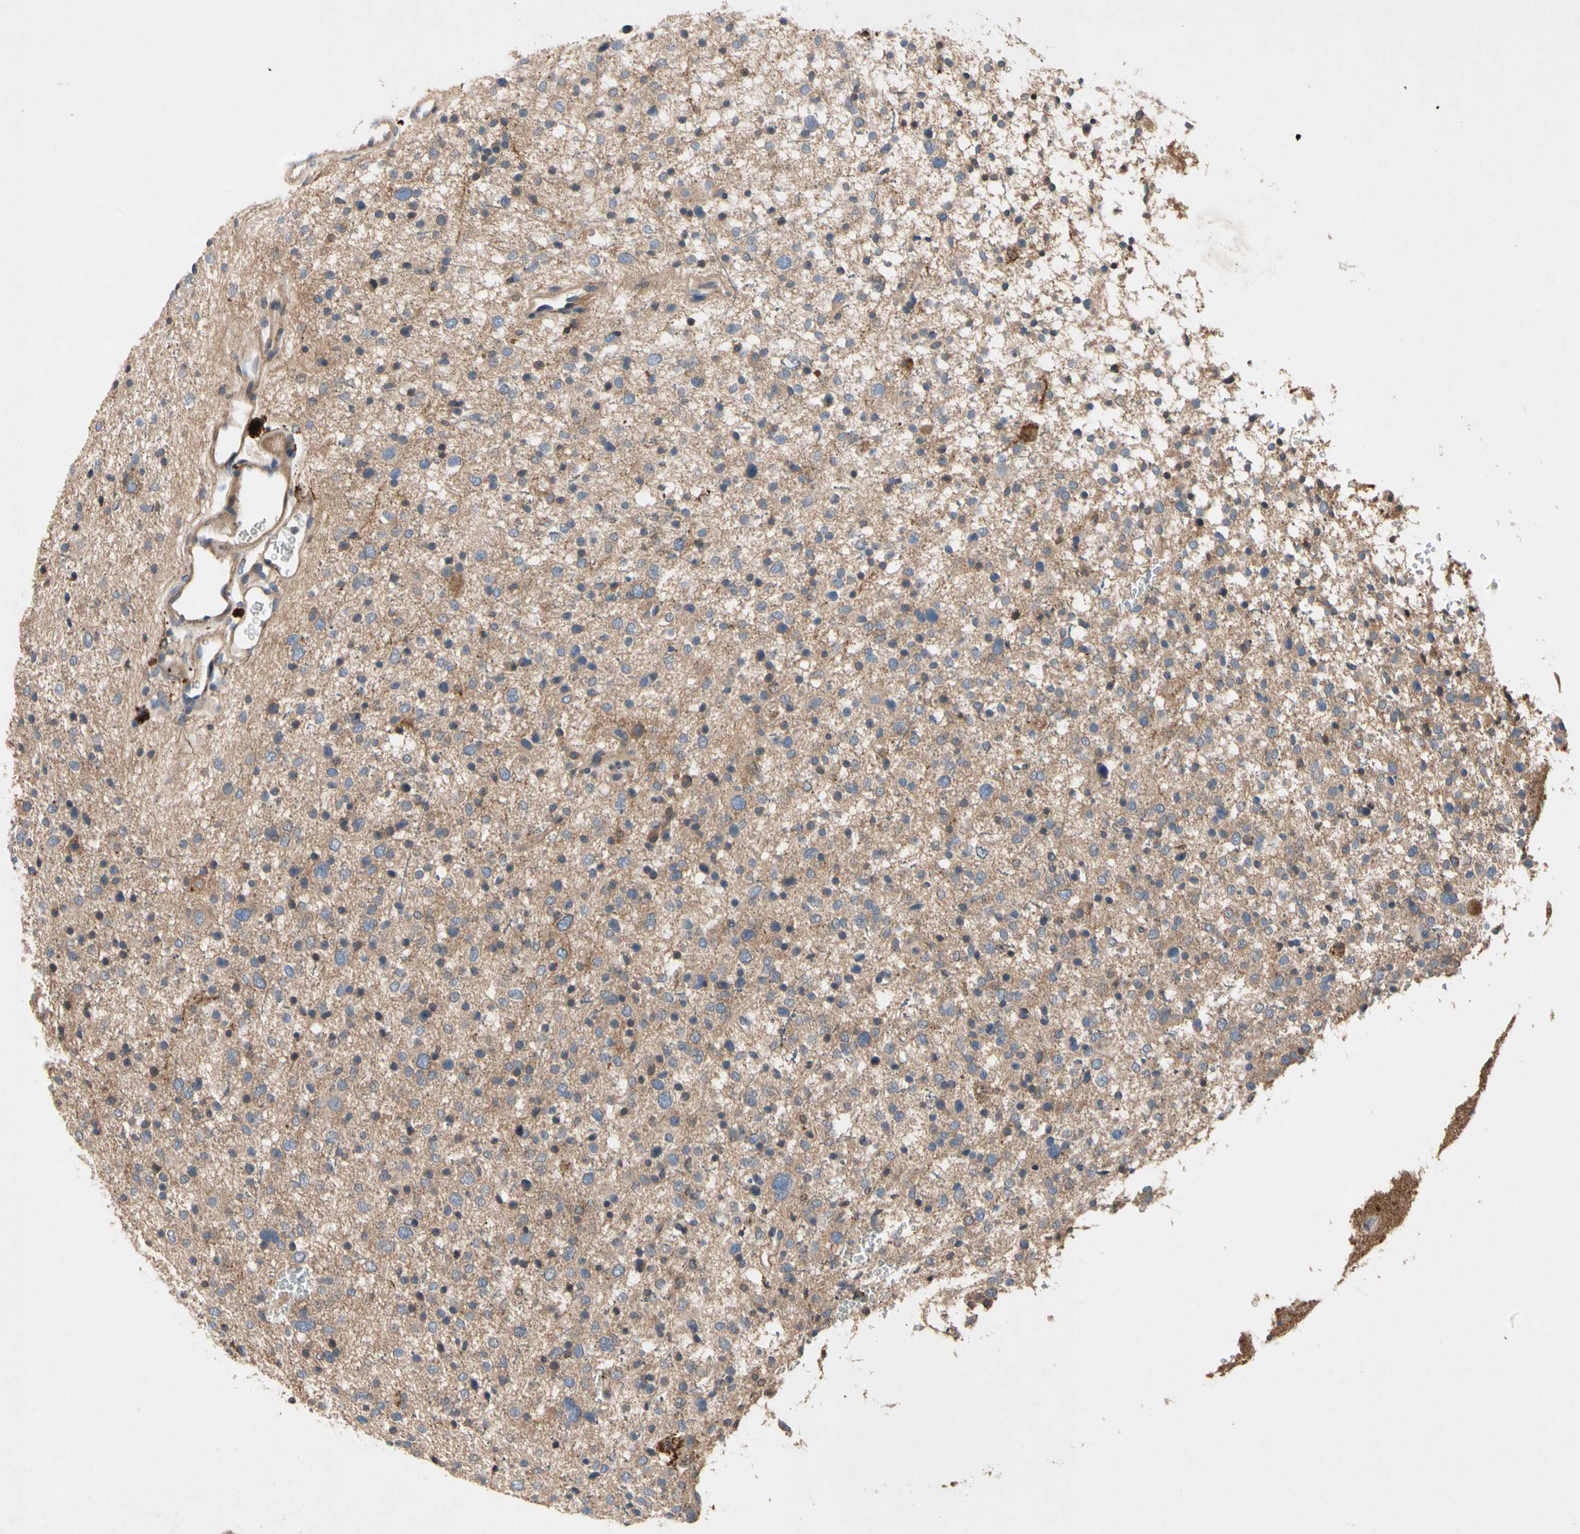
{"staining": {"intensity": "negative", "quantity": "none", "location": "none"}, "tissue": "glioma", "cell_type": "Tumor cells", "image_type": "cancer", "snomed": [{"axis": "morphology", "description": "Glioma, malignant, Low grade"}, {"axis": "topography", "description": "Brain"}], "caption": "Tumor cells are negative for protein expression in human glioma. Nuclei are stained in blue.", "gene": "CRTAC1", "patient": {"sex": "female", "age": 37}}